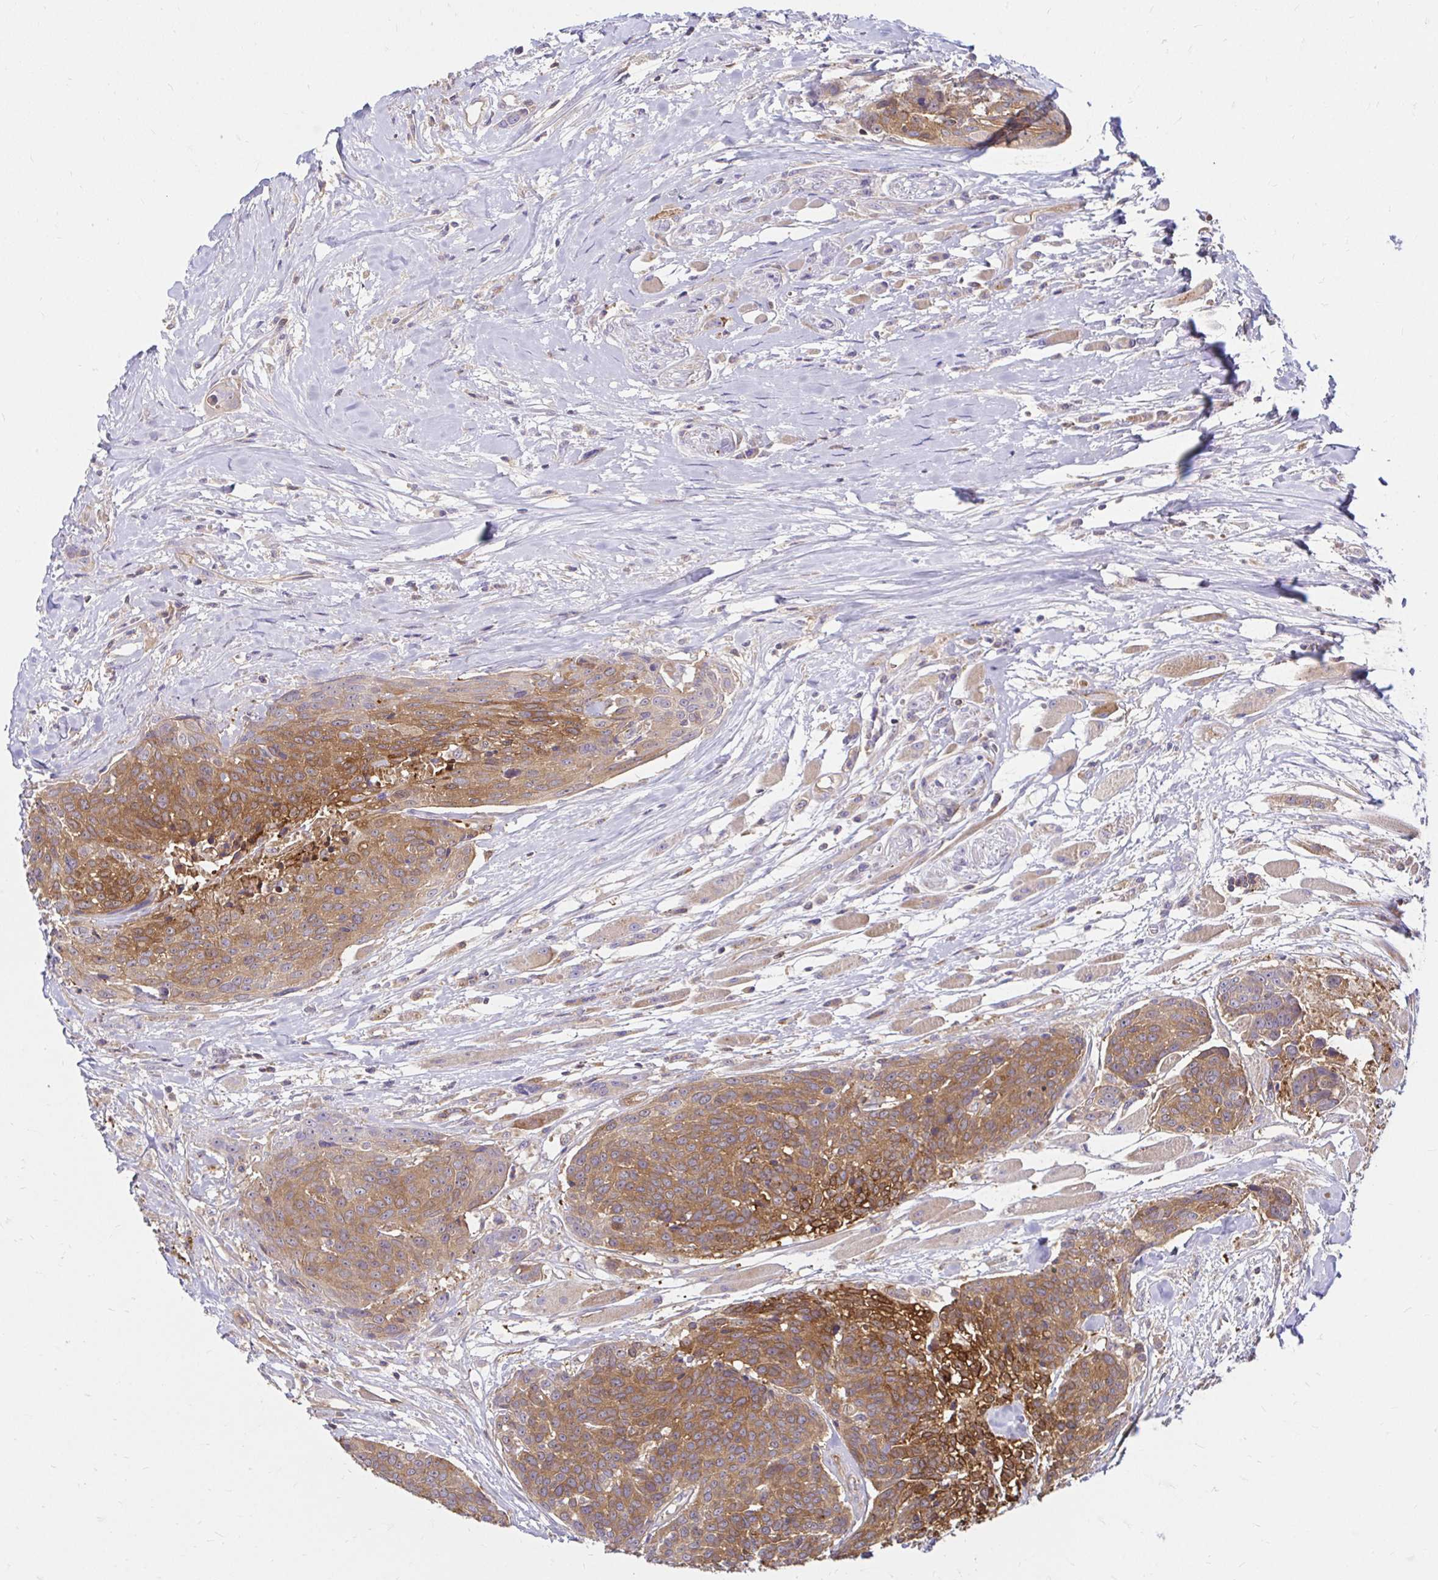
{"staining": {"intensity": "moderate", "quantity": ">75%", "location": "cytoplasmic/membranous"}, "tissue": "head and neck cancer", "cell_type": "Tumor cells", "image_type": "cancer", "snomed": [{"axis": "morphology", "description": "Squamous cell carcinoma, NOS"}, {"axis": "topography", "description": "Oral tissue"}, {"axis": "topography", "description": "Head-Neck"}], "caption": "Protein expression analysis of human head and neck cancer (squamous cell carcinoma) reveals moderate cytoplasmic/membranous positivity in approximately >75% of tumor cells.", "gene": "ITGA2", "patient": {"sex": "male", "age": 64}}